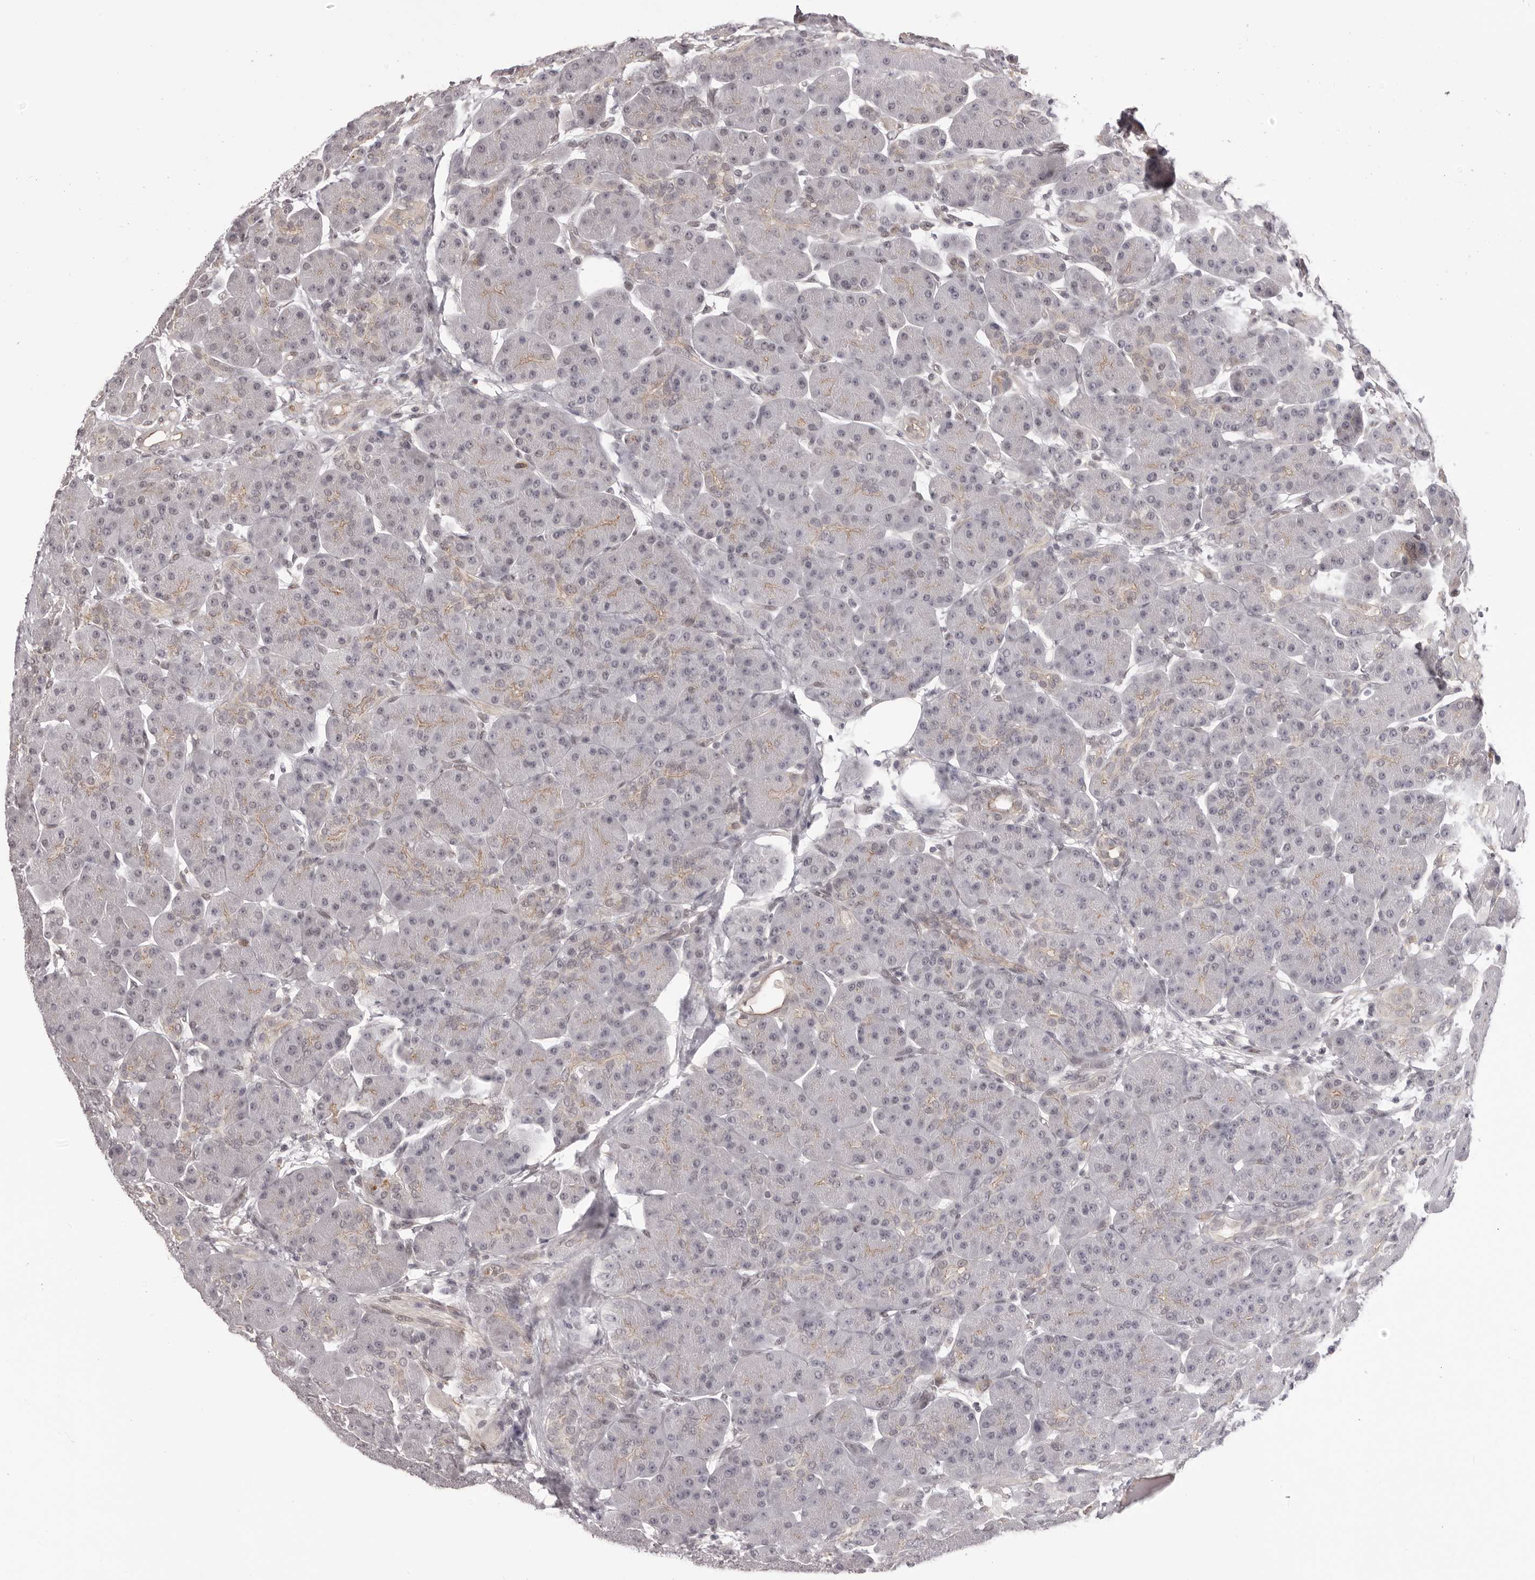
{"staining": {"intensity": "weak", "quantity": "<25%", "location": "cytoplasmic/membranous"}, "tissue": "pancreas", "cell_type": "Exocrine glandular cells", "image_type": "normal", "snomed": [{"axis": "morphology", "description": "Normal tissue, NOS"}, {"axis": "topography", "description": "Pancreas"}], "caption": "High power microscopy histopathology image of an immunohistochemistry histopathology image of unremarkable pancreas, revealing no significant staining in exocrine glandular cells. (DAB (3,3'-diaminobenzidine) immunohistochemistry, high magnification).", "gene": "RNF2", "patient": {"sex": "male", "age": 63}}